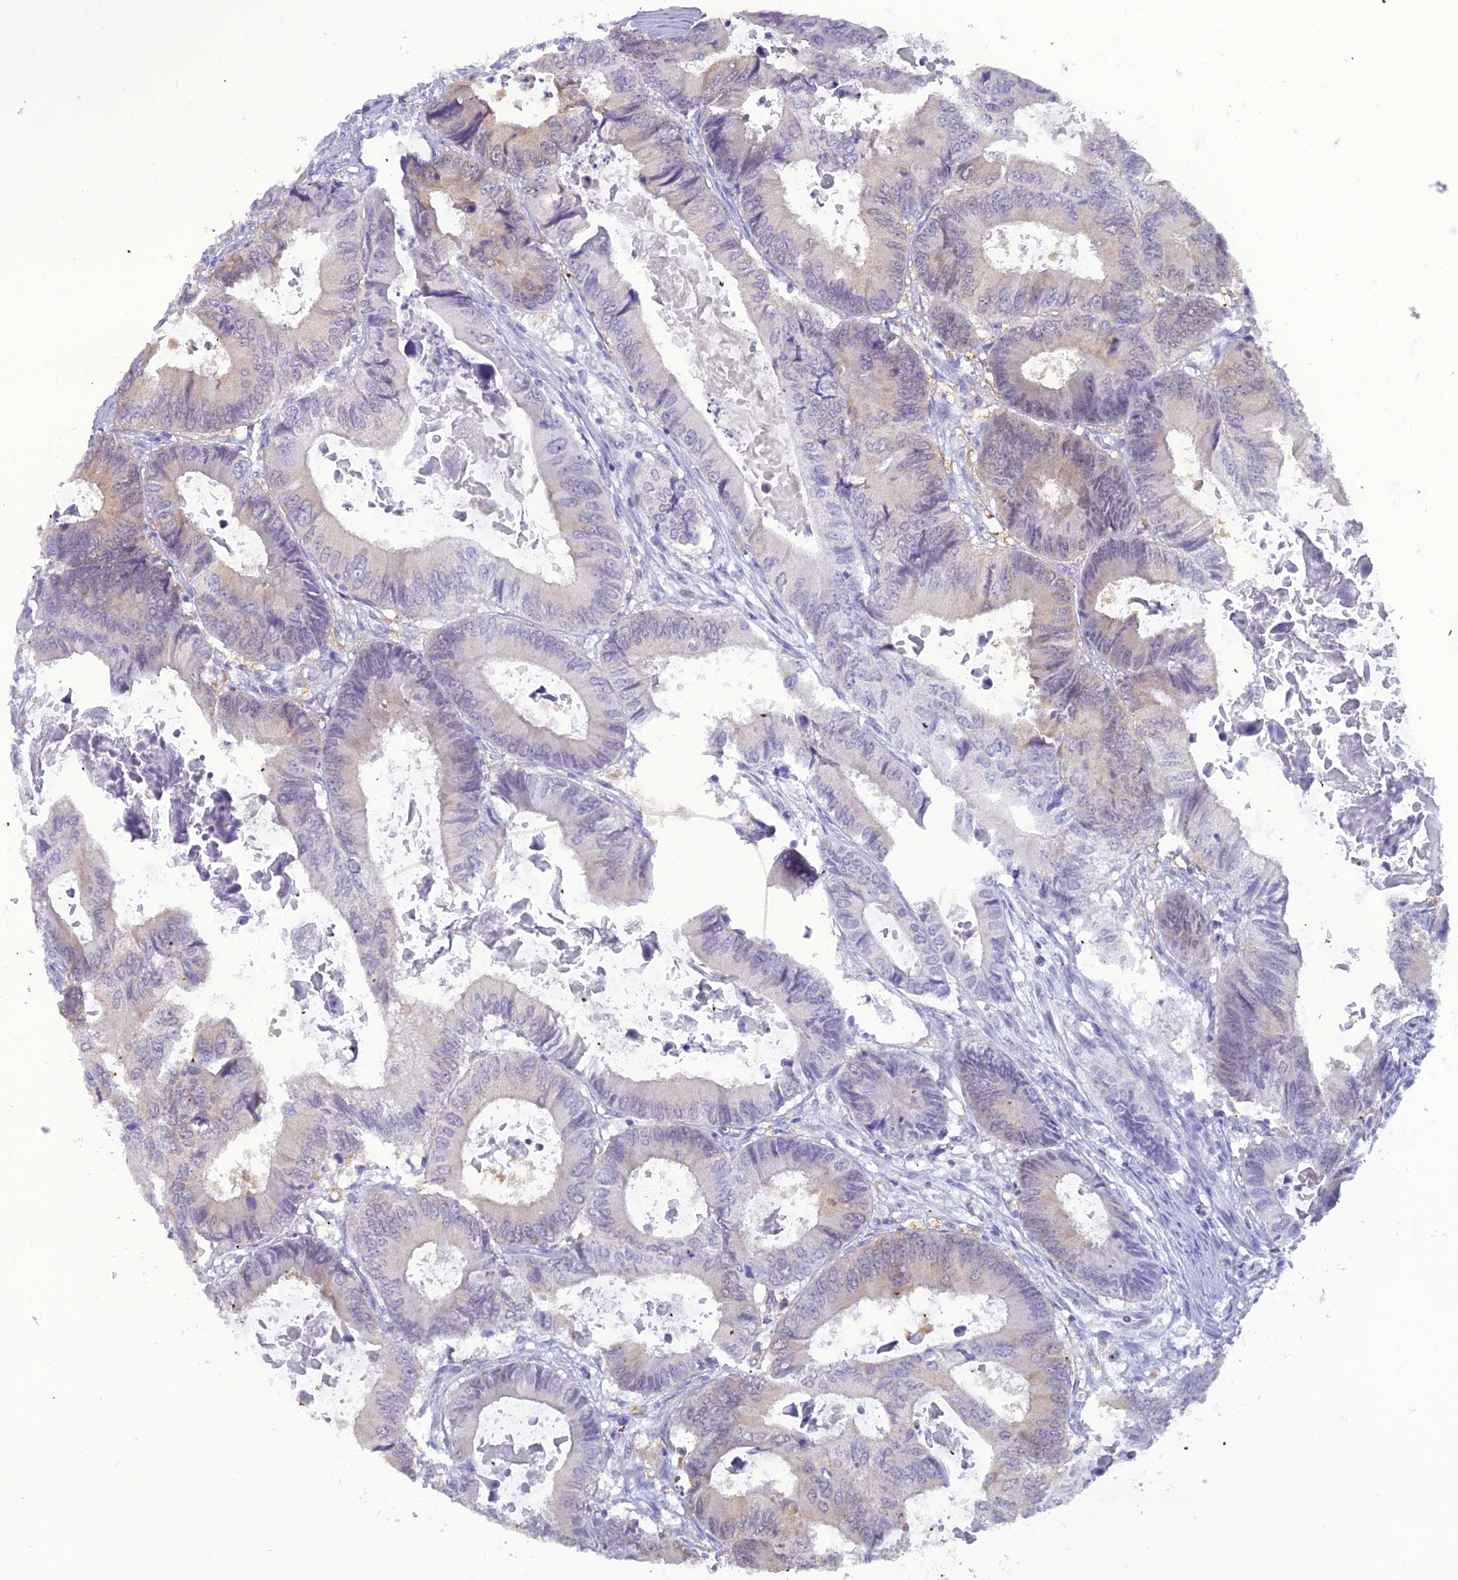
{"staining": {"intensity": "moderate", "quantity": "<25%", "location": "cytoplasmic/membranous"}, "tissue": "colorectal cancer", "cell_type": "Tumor cells", "image_type": "cancer", "snomed": [{"axis": "morphology", "description": "Adenocarcinoma, NOS"}, {"axis": "topography", "description": "Colon"}], "caption": "Approximately <25% of tumor cells in human colorectal adenocarcinoma reveal moderate cytoplasmic/membranous protein expression as visualized by brown immunohistochemical staining.", "gene": "GNPNAT1", "patient": {"sex": "male", "age": 85}}